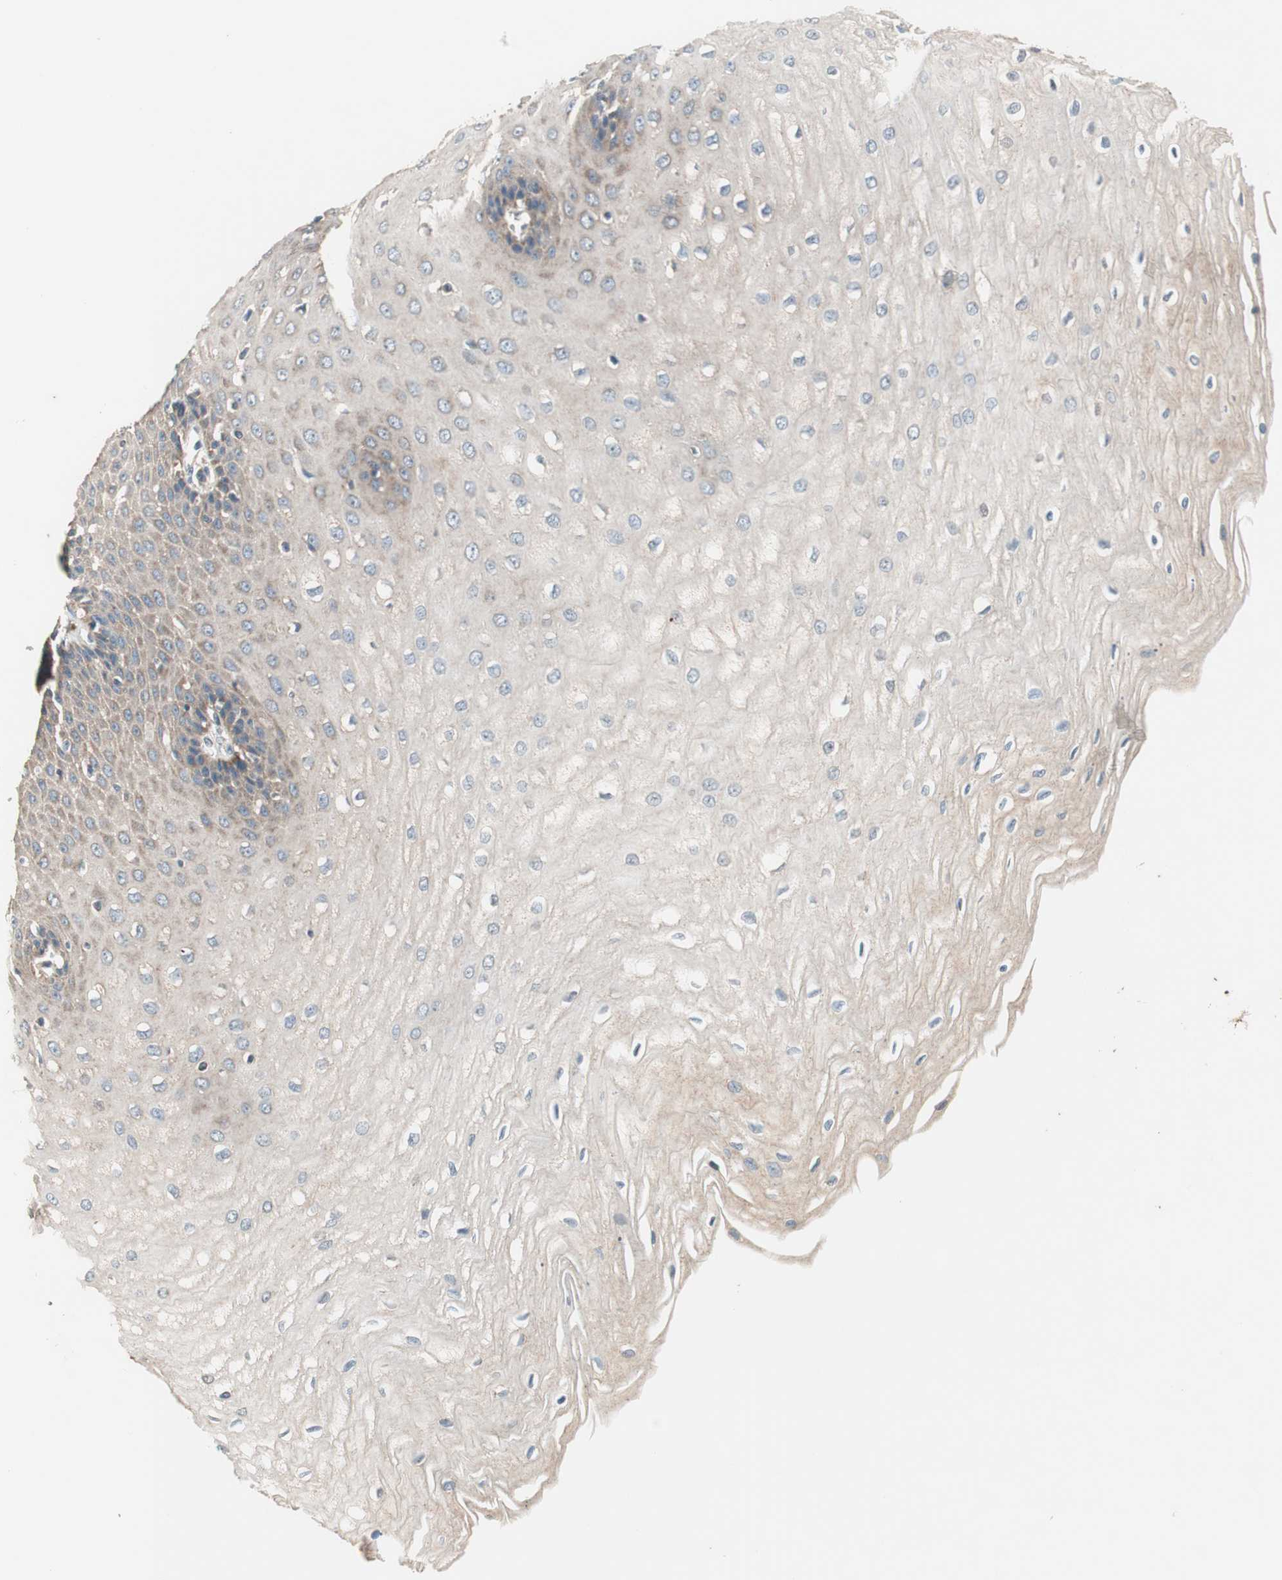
{"staining": {"intensity": "moderate", "quantity": "<25%", "location": "cytoplasmic/membranous"}, "tissue": "esophagus", "cell_type": "Squamous epithelial cells", "image_type": "normal", "snomed": [{"axis": "morphology", "description": "Normal tissue, NOS"}, {"axis": "morphology", "description": "Squamous cell carcinoma, NOS"}, {"axis": "topography", "description": "Esophagus"}], "caption": "Immunohistochemistry (DAB) staining of unremarkable human esophagus exhibits moderate cytoplasmic/membranous protein expression in approximately <25% of squamous epithelial cells.", "gene": "HPN", "patient": {"sex": "male", "age": 65}}